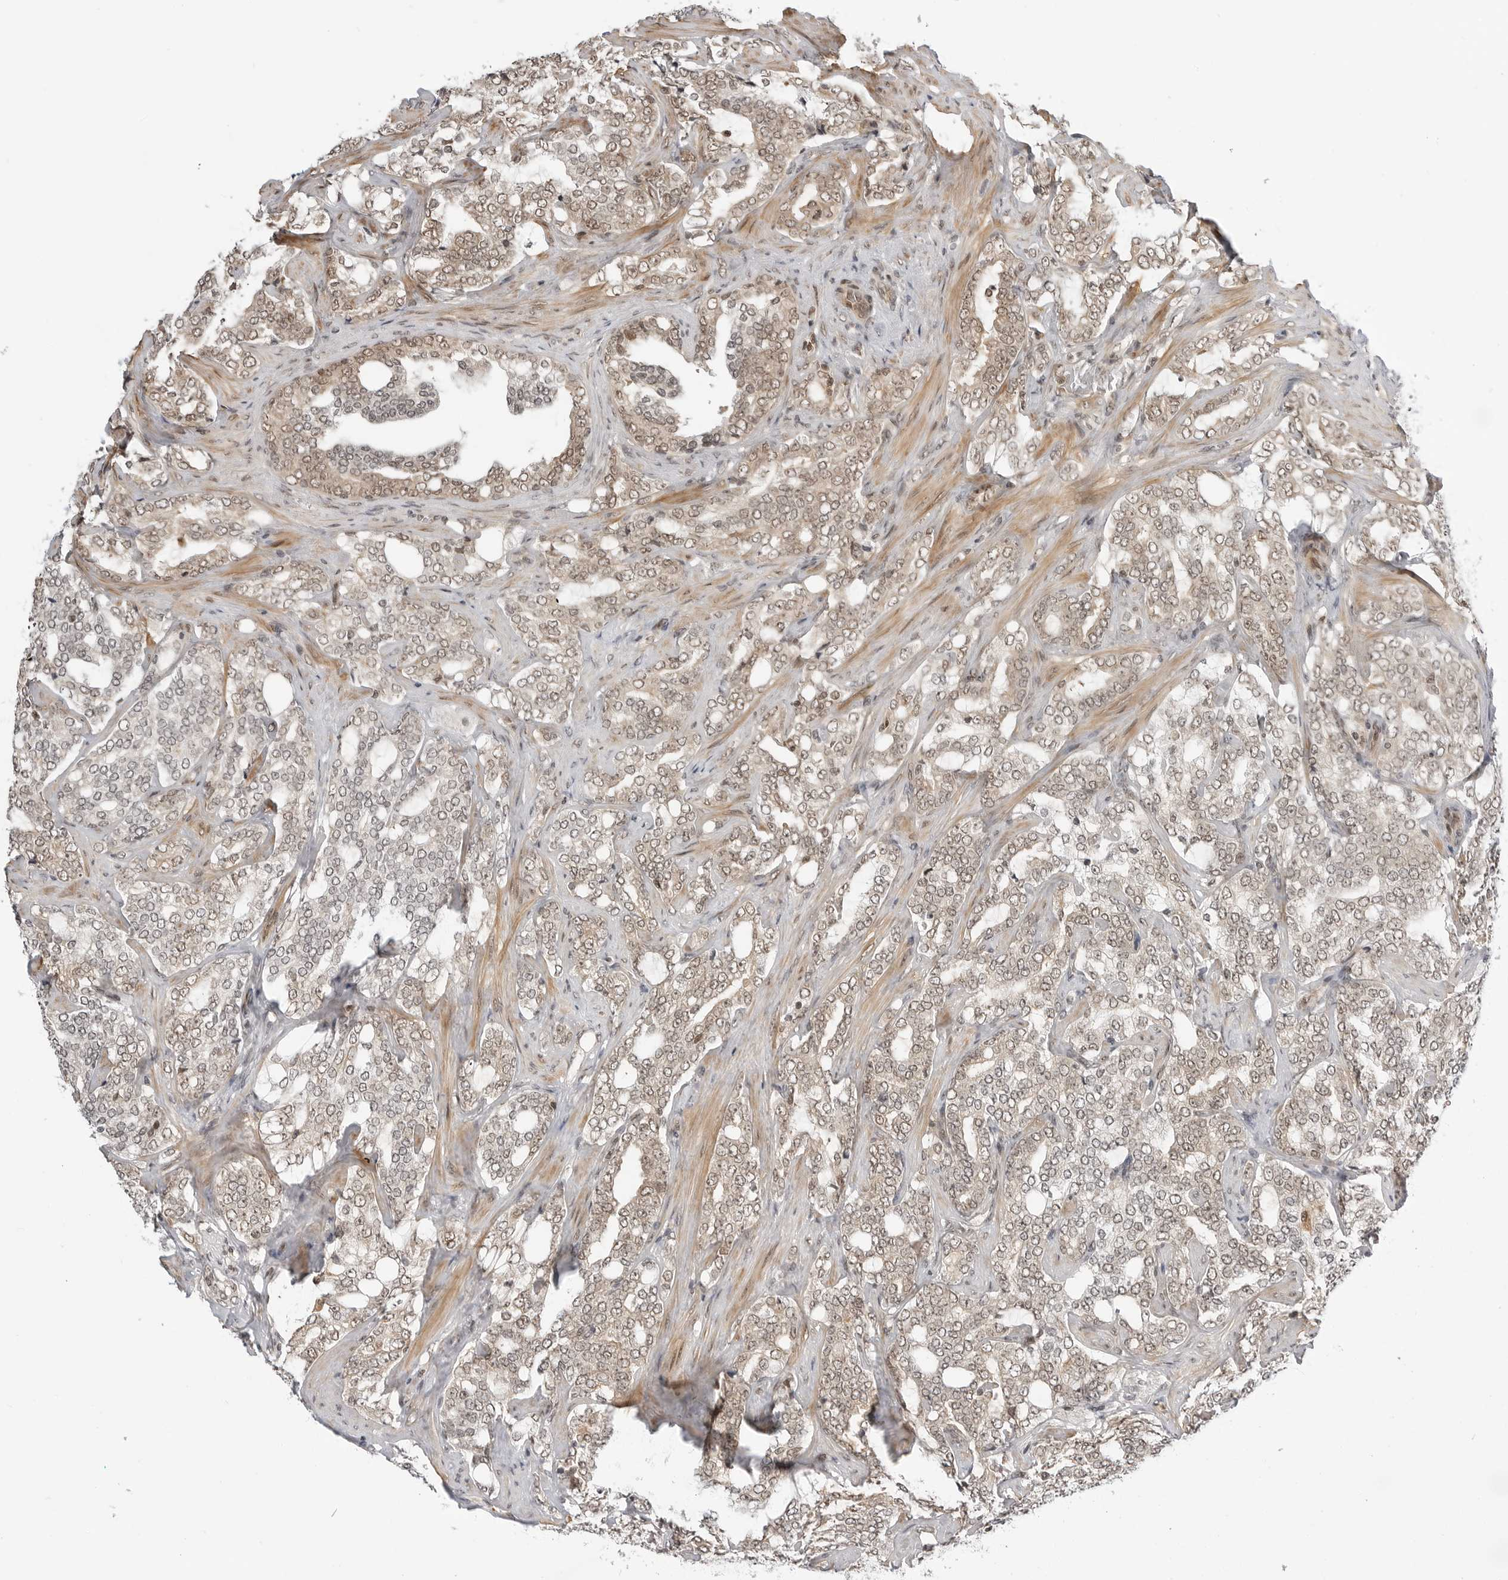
{"staining": {"intensity": "weak", "quantity": ">75%", "location": "nuclear"}, "tissue": "prostate cancer", "cell_type": "Tumor cells", "image_type": "cancer", "snomed": [{"axis": "morphology", "description": "Adenocarcinoma, High grade"}, {"axis": "topography", "description": "Prostate"}], "caption": "Weak nuclear staining is appreciated in approximately >75% of tumor cells in prostate cancer (high-grade adenocarcinoma).", "gene": "C8orf33", "patient": {"sex": "male", "age": 64}}